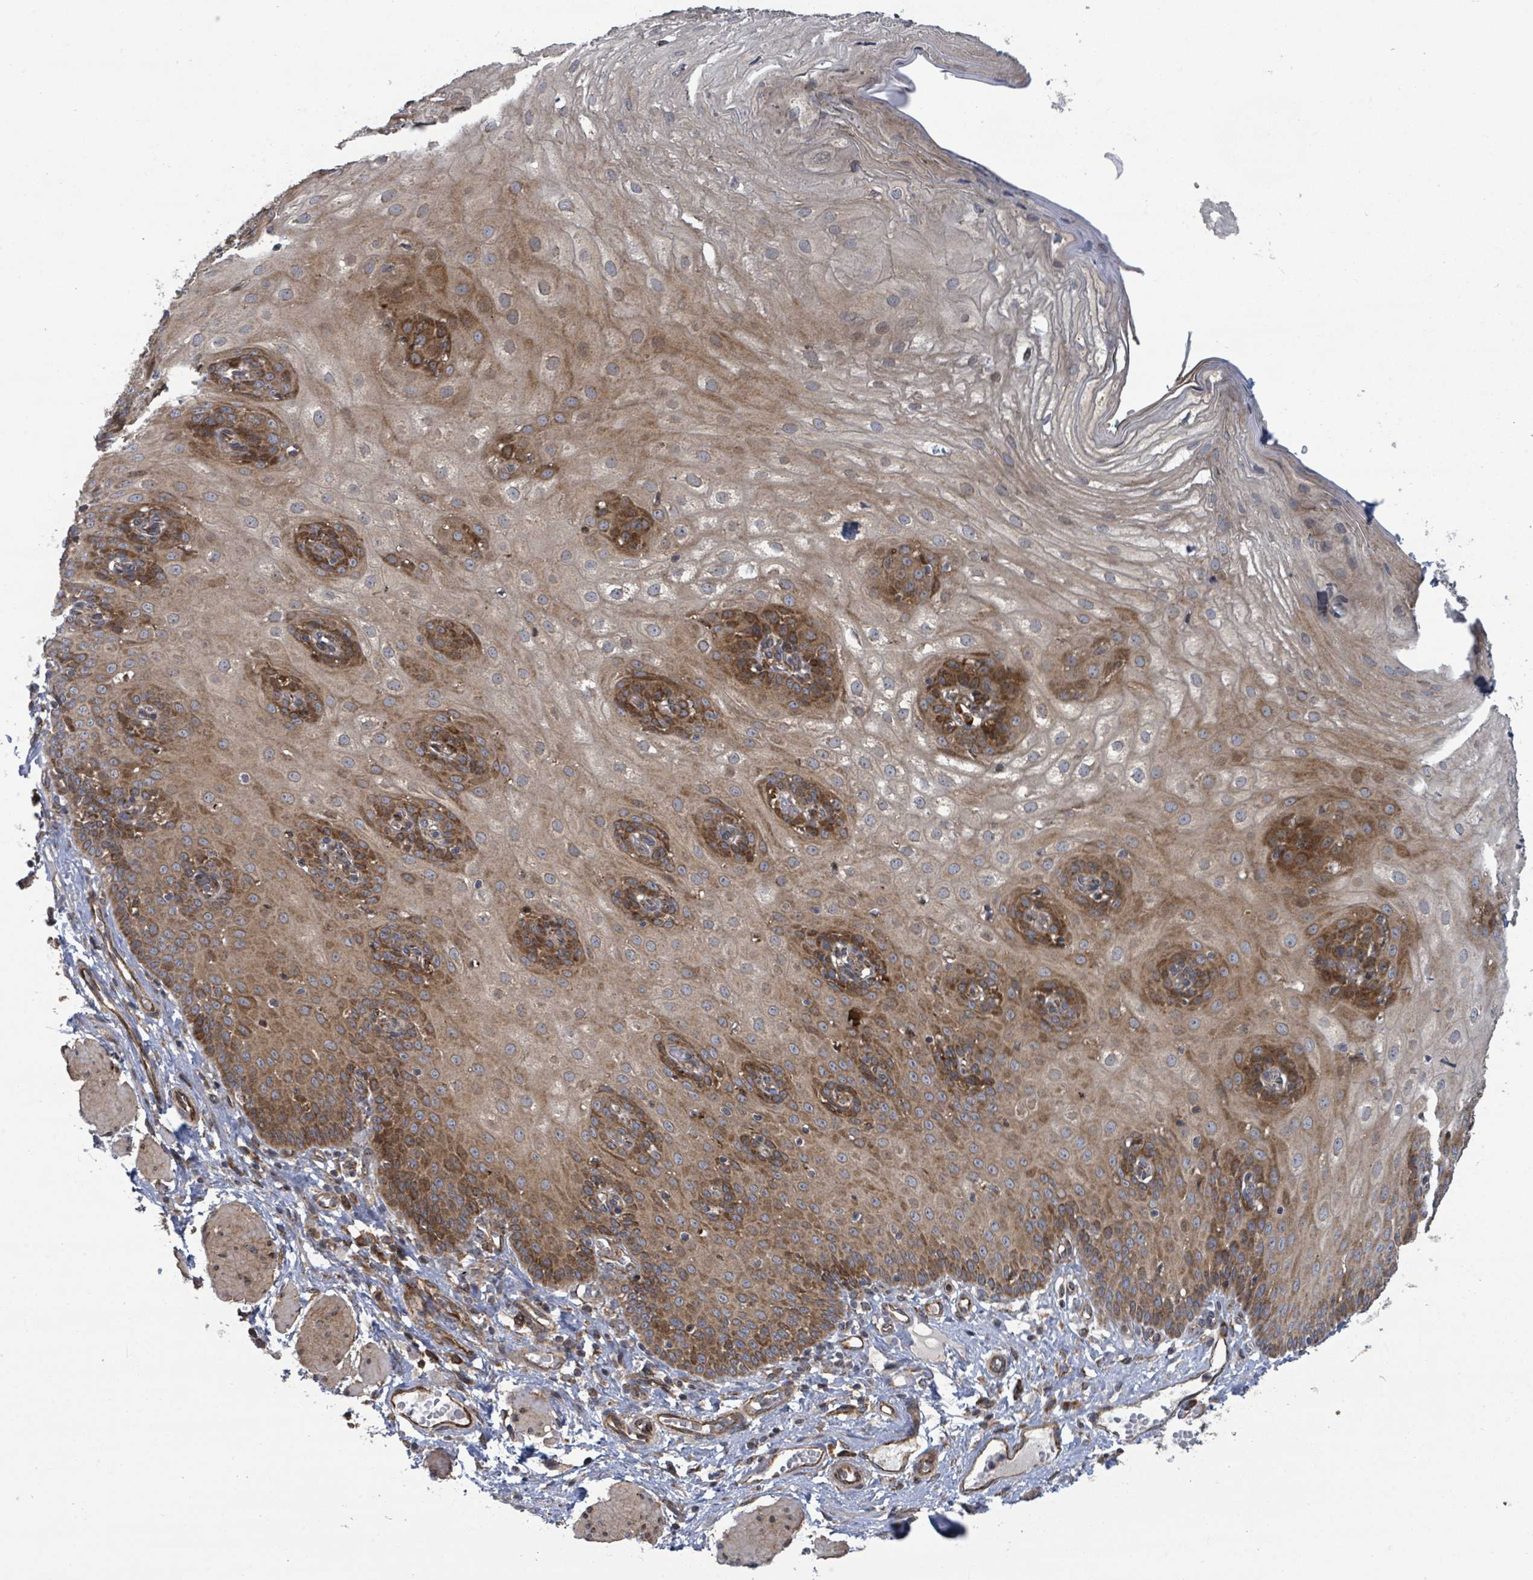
{"staining": {"intensity": "moderate", "quantity": ">75%", "location": "cytoplasmic/membranous"}, "tissue": "esophagus", "cell_type": "Squamous epithelial cells", "image_type": "normal", "snomed": [{"axis": "morphology", "description": "Normal tissue, NOS"}, {"axis": "topography", "description": "Esophagus"}], "caption": "DAB immunohistochemical staining of unremarkable human esophagus displays moderate cytoplasmic/membranous protein staining in approximately >75% of squamous epithelial cells.", "gene": "NOMO1", "patient": {"sex": "male", "age": 69}}